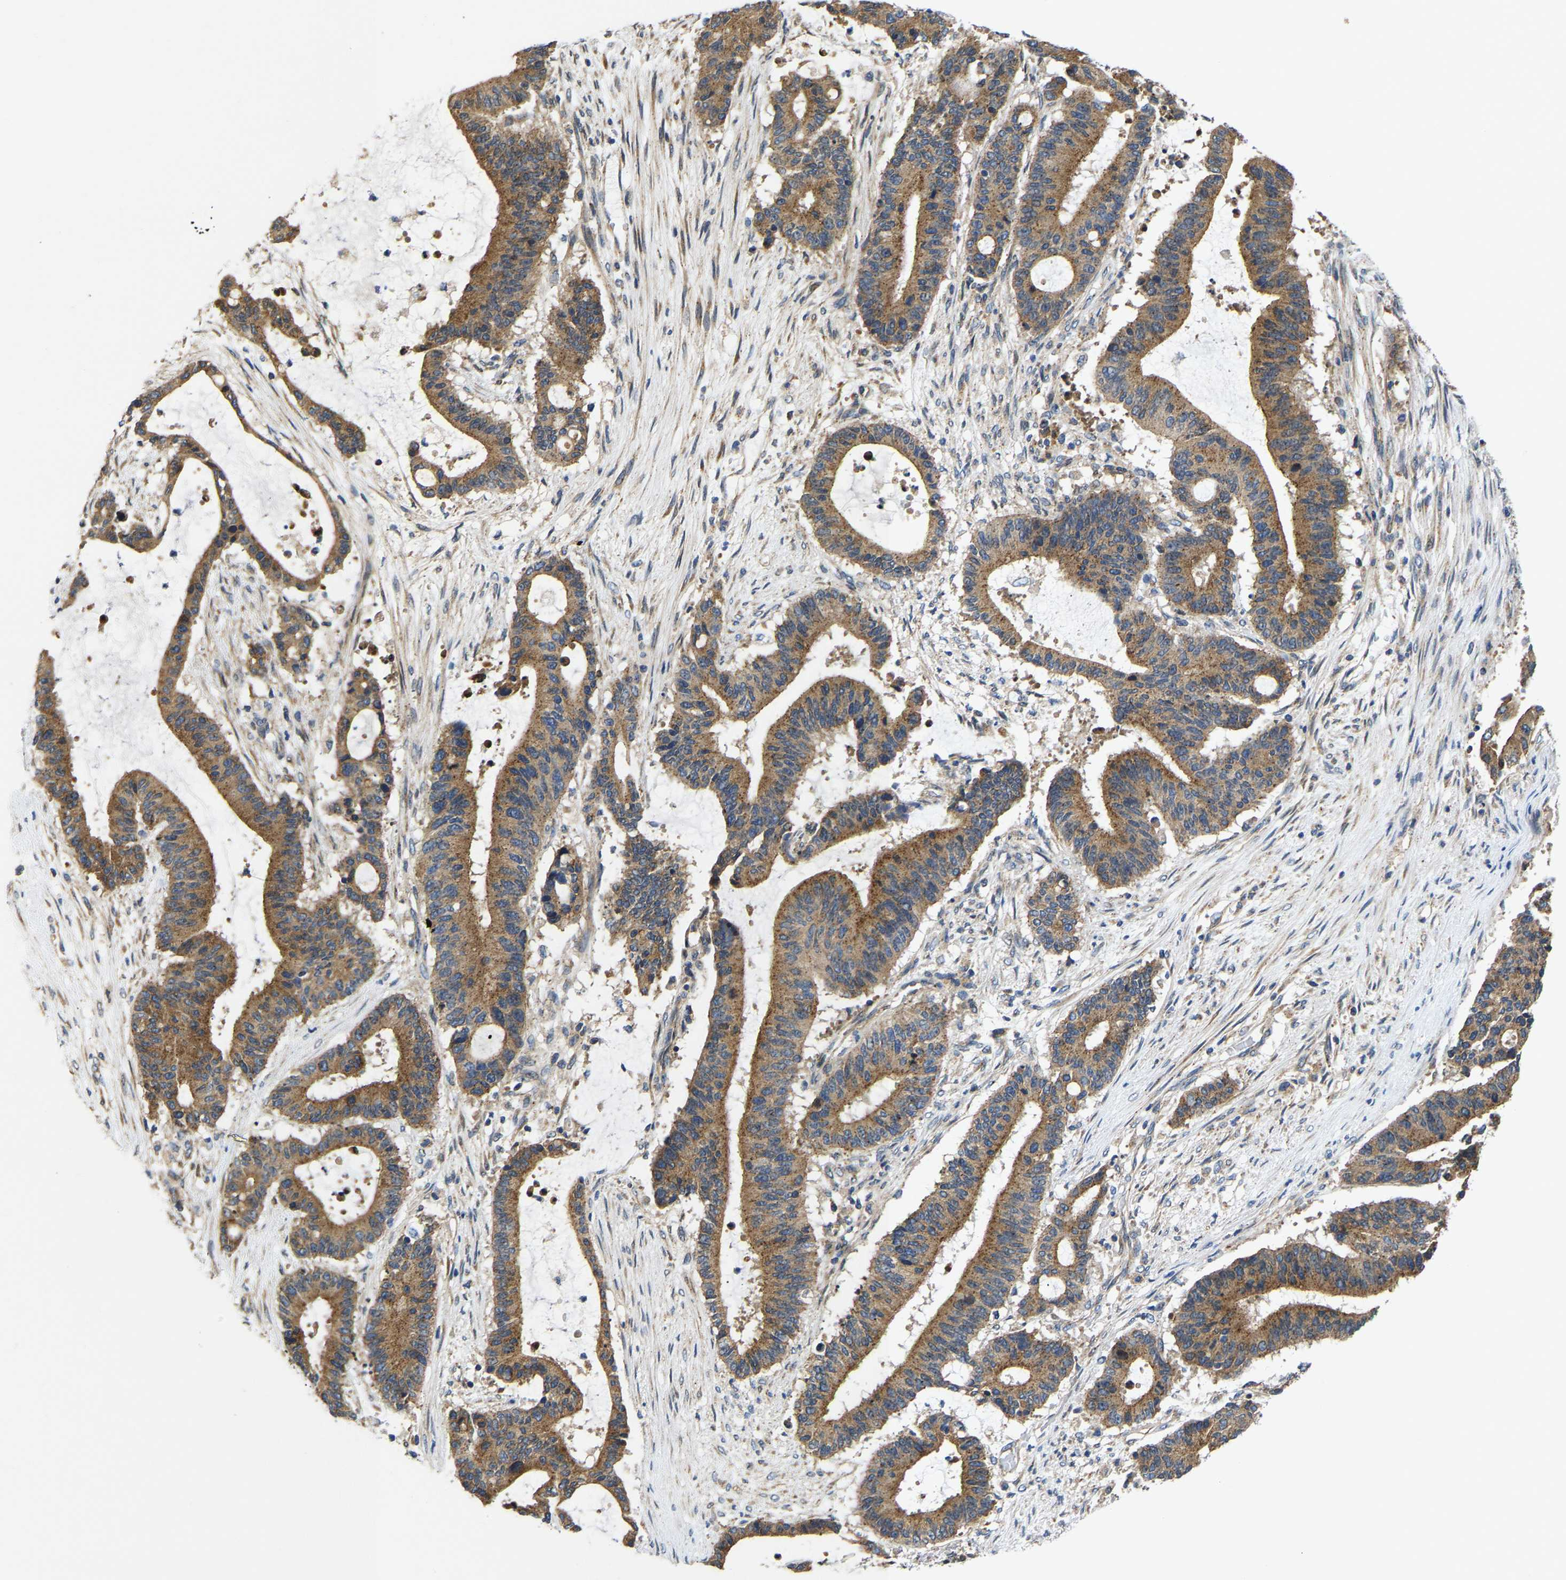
{"staining": {"intensity": "moderate", "quantity": ">75%", "location": "cytoplasmic/membranous"}, "tissue": "liver cancer", "cell_type": "Tumor cells", "image_type": "cancer", "snomed": [{"axis": "morphology", "description": "Cholangiocarcinoma"}, {"axis": "topography", "description": "Liver"}], "caption": "High-magnification brightfield microscopy of liver cancer (cholangiocarcinoma) stained with DAB (3,3'-diaminobenzidine) (brown) and counterstained with hematoxylin (blue). tumor cells exhibit moderate cytoplasmic/membranous expression is appreciated in about>75% of cells. (DAB IHC with brightfield microscopy, high magnification).", "gene": "ARL6IP5", "patient": {"sex": "female", "age": 73}}